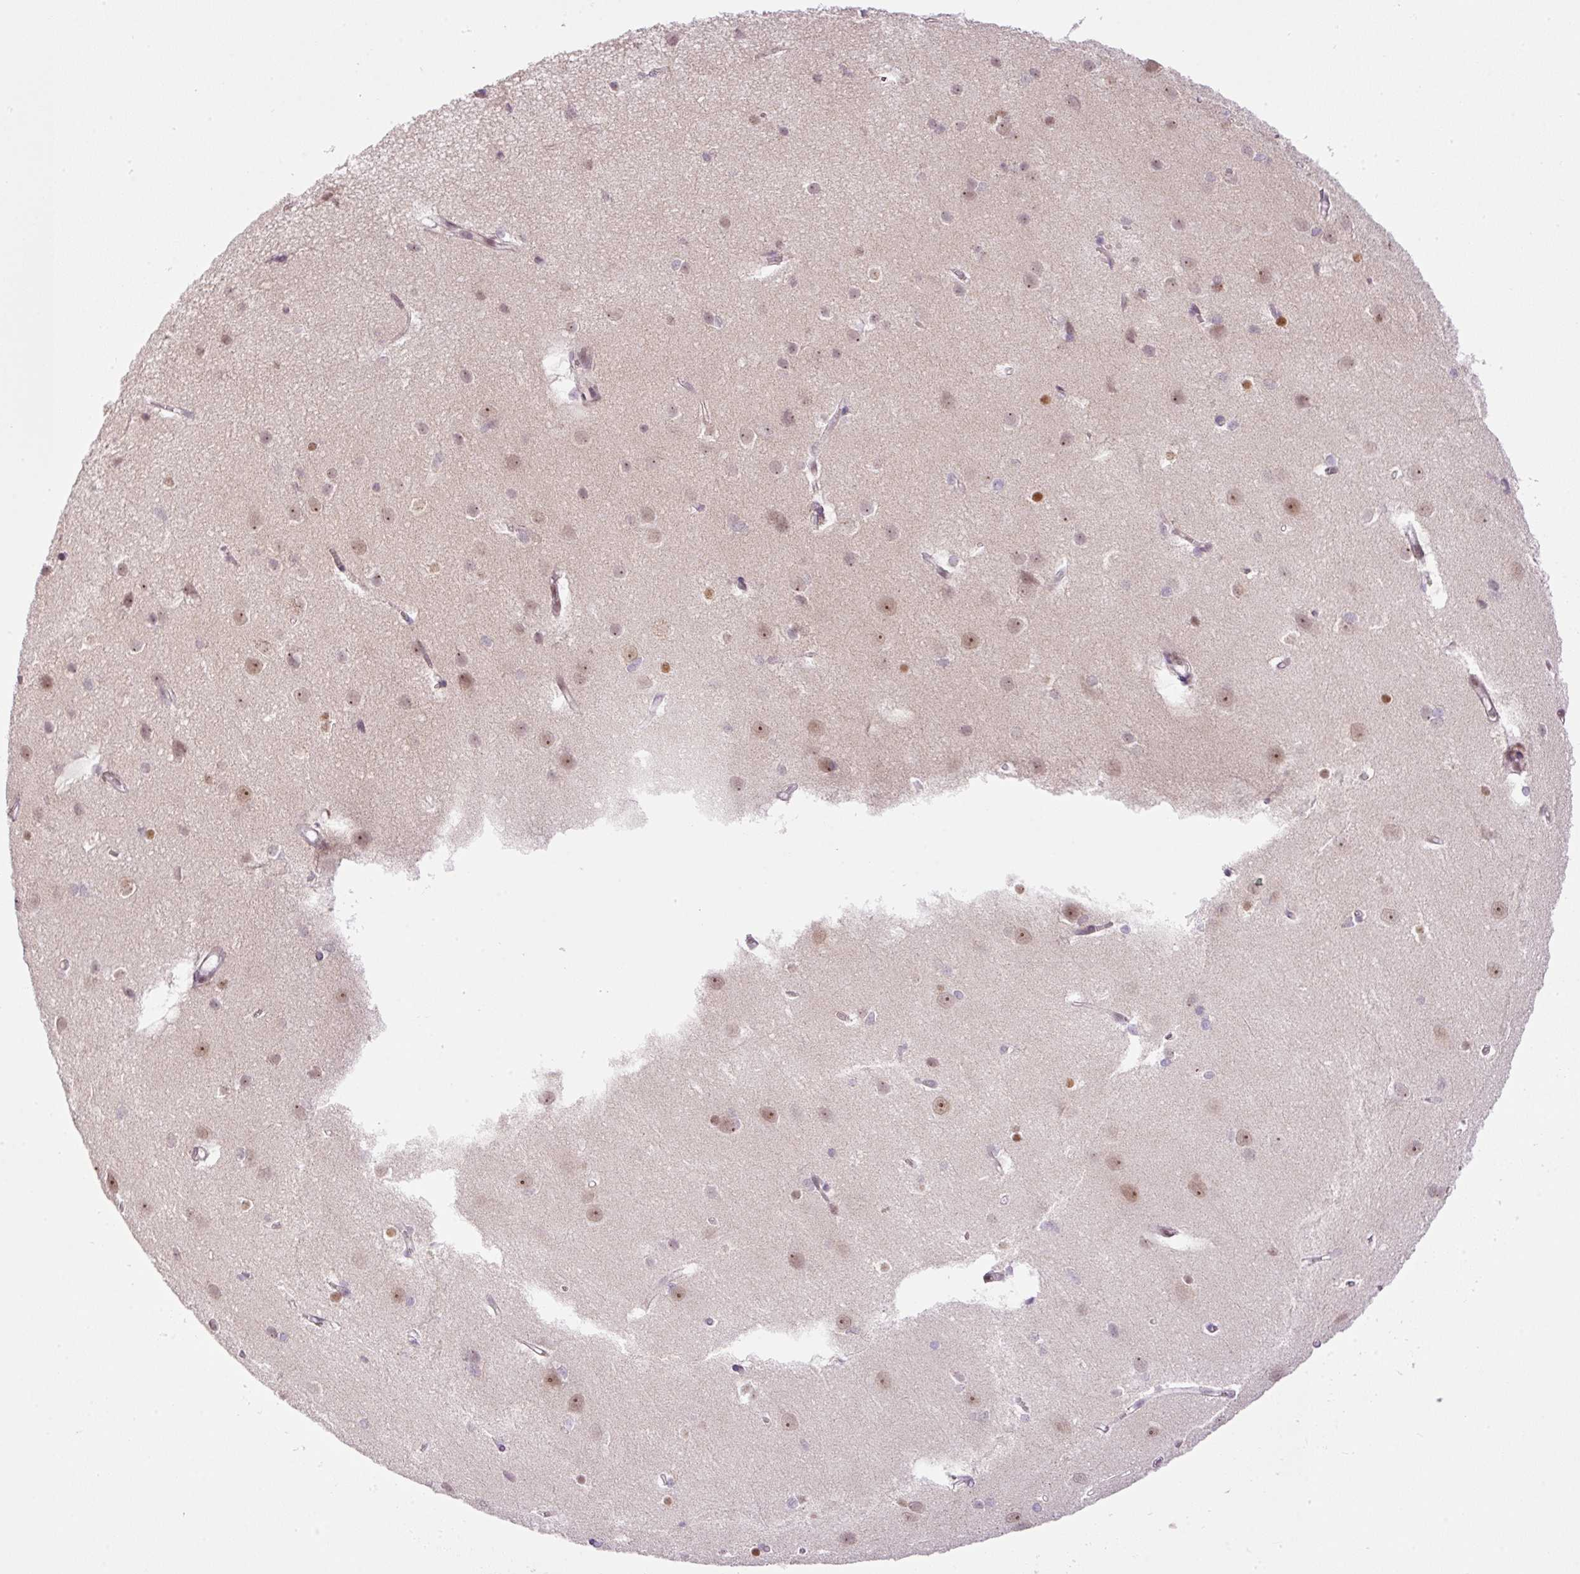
{"staining": {"intensity": "negative", "quantity": "none", "location": "none"}, "tissue": "cerebral cortex", "cell_type": "Endothelial cells", "image_type": "normal", "snomed": [{"axis": "morphology", "description": "Normal tissue, NOS"}, {"axis": "topography", "description": "Cerebral cortex"}], "caption": "High power microscopy micrograph of an IHC micrograph of benign cerebral cortex, revealing no significant staining in endothelial cells.", "gene": "KPNA2", "patient": {"sex": "male", "age": 37}}